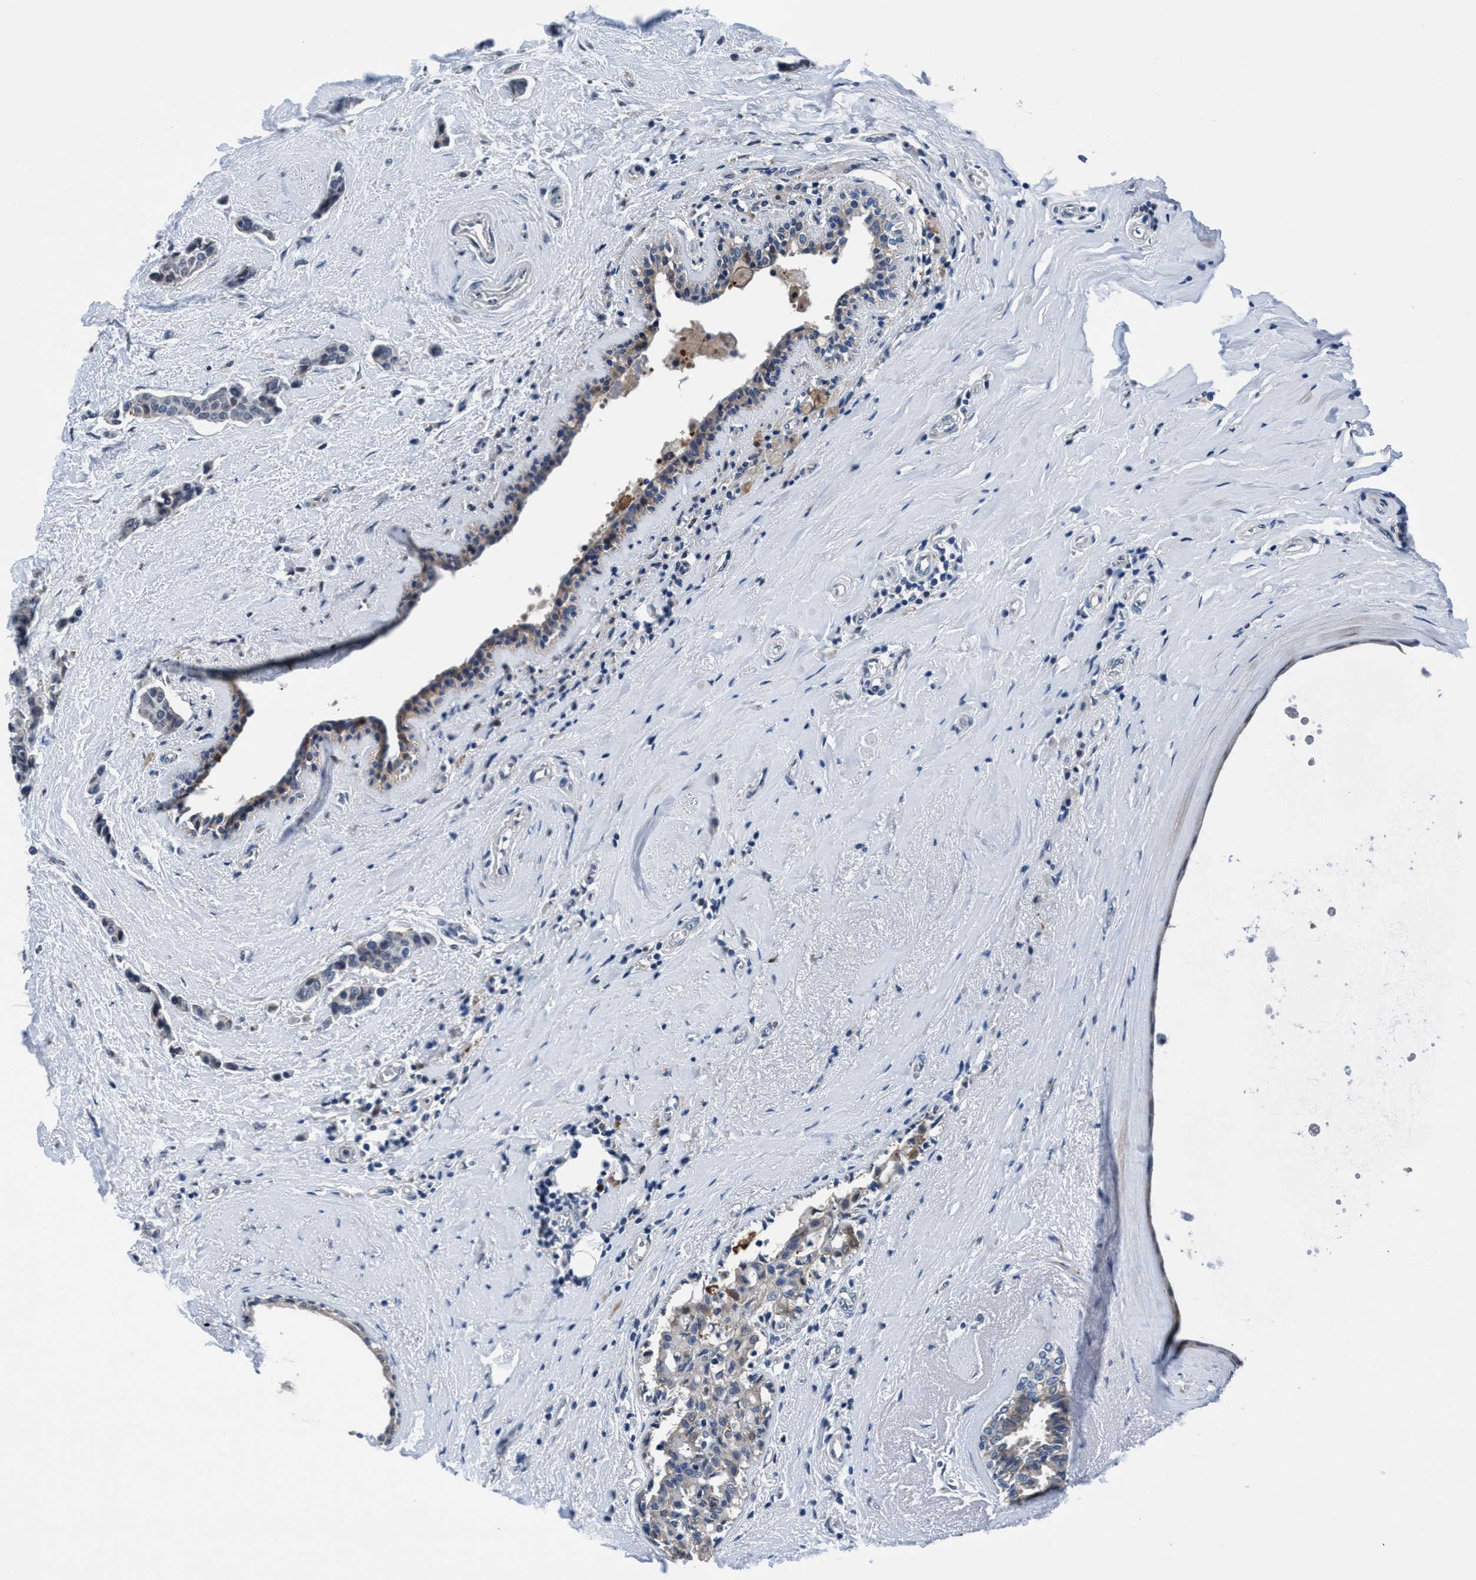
{"staining": {"intensity": "weak", "quantity": "<25%", "location": "cytoplasmic/membranous"}, "tissue": "breast cancer", "cell_type": "Tumor cells", "image_type": "cancer", "snomed": [{"axis": "morphology", "description": "Duct carcinoma"}, {"axis": "topography", "description": "Breast"}], "caption": "Tumor cells show no significant expression in breast cancer (infiltrating ductal carcinoma).", "gene": "TMEM94", "patient": {"sex": "female", "age": 55}}